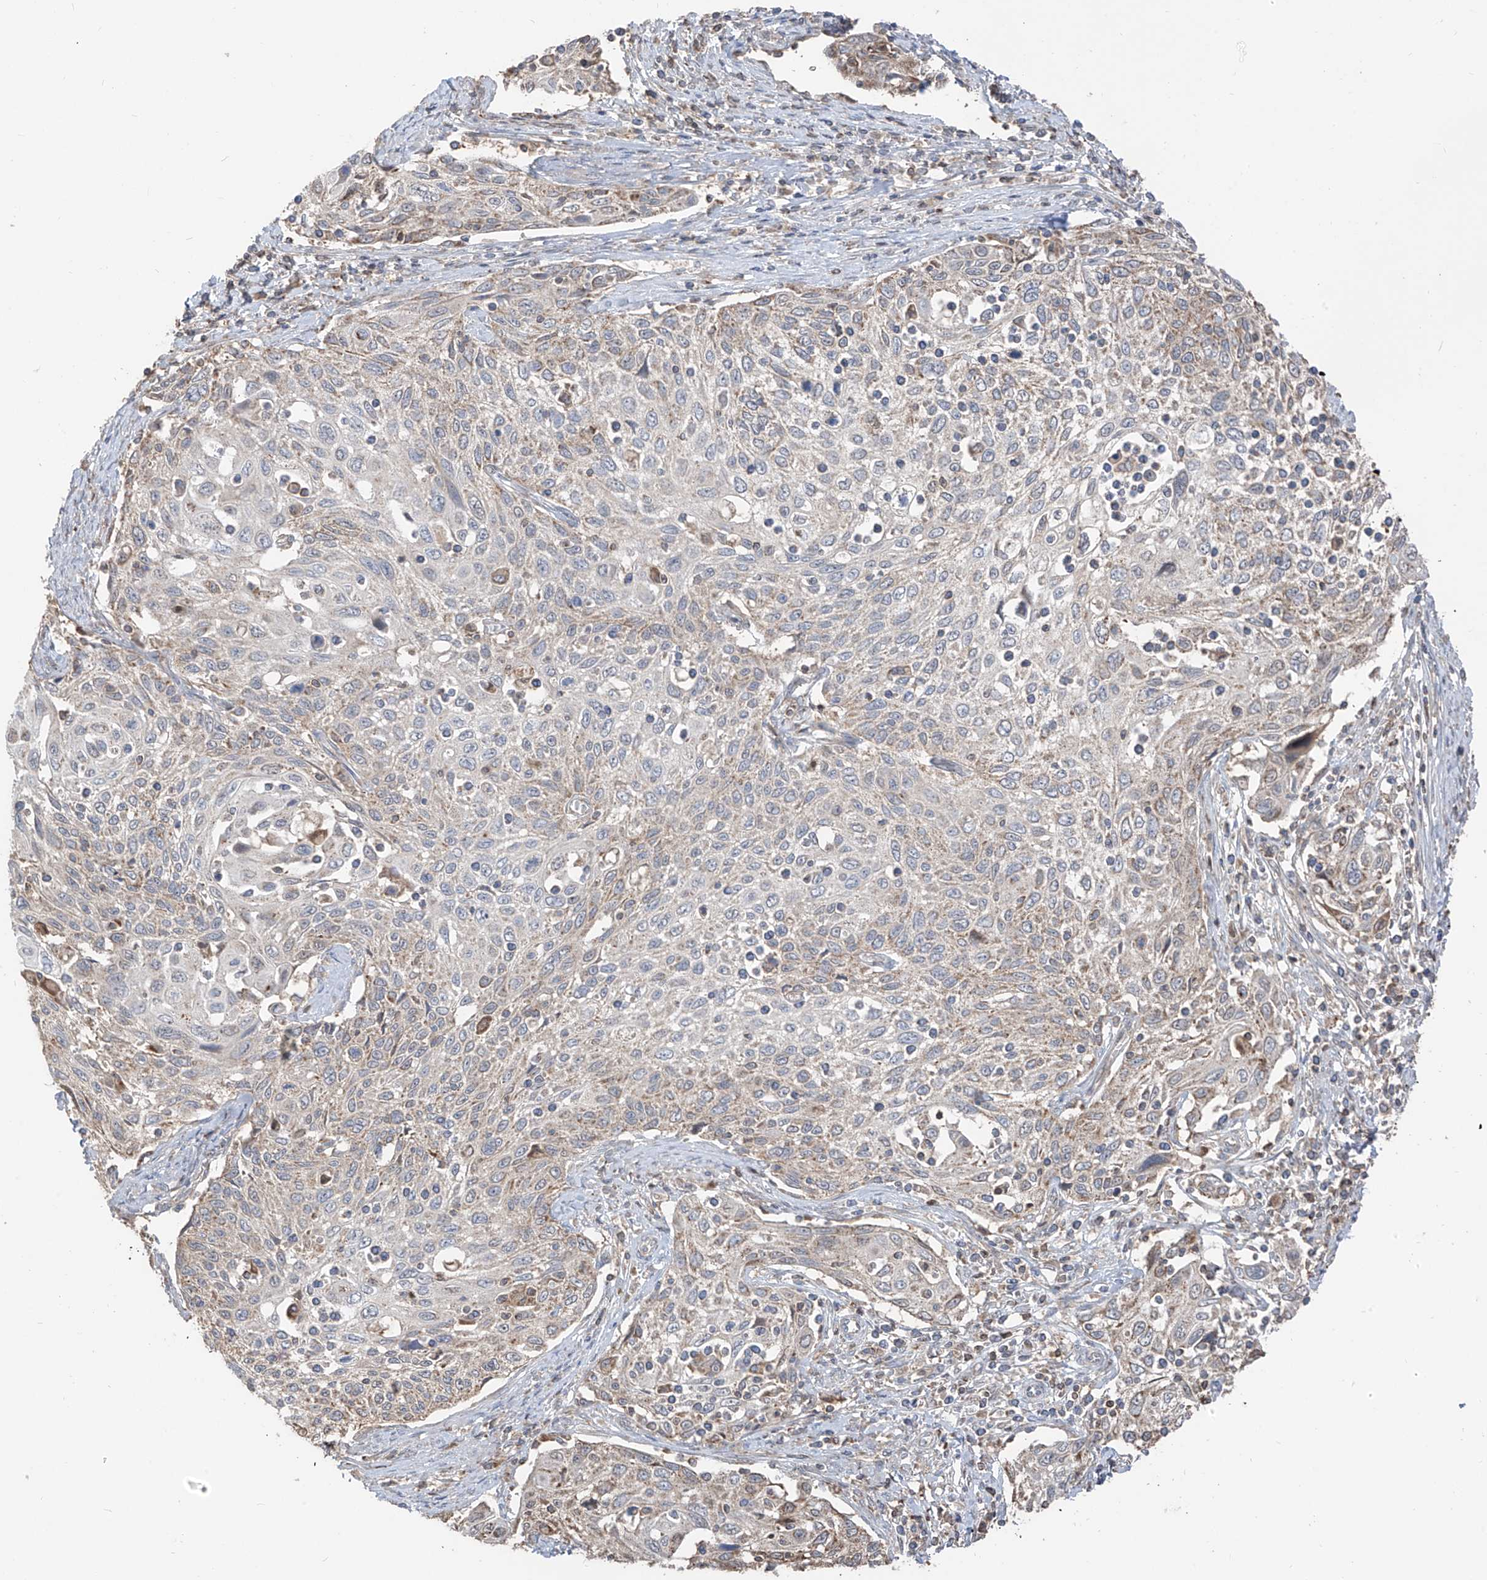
{"staining": {"intensity": "weak", "quantity": "<25%", "location": "cytoplasmic/membranous"}, "tissue": "cervical cancer", "cell_type": "Tumor cells", "image_type": "cancer", "snomed": [{"axis": "morphology", "description": "Squamous cell carcinoma, NOS"}, {"axis": "topography", "description": "Cervix"}], "caption": "There is no significant staining in tumor cells of cervical squamous cell carcinoma.", "gene": "ETHE1", "patient": {"sex": "female", "age": 70}}